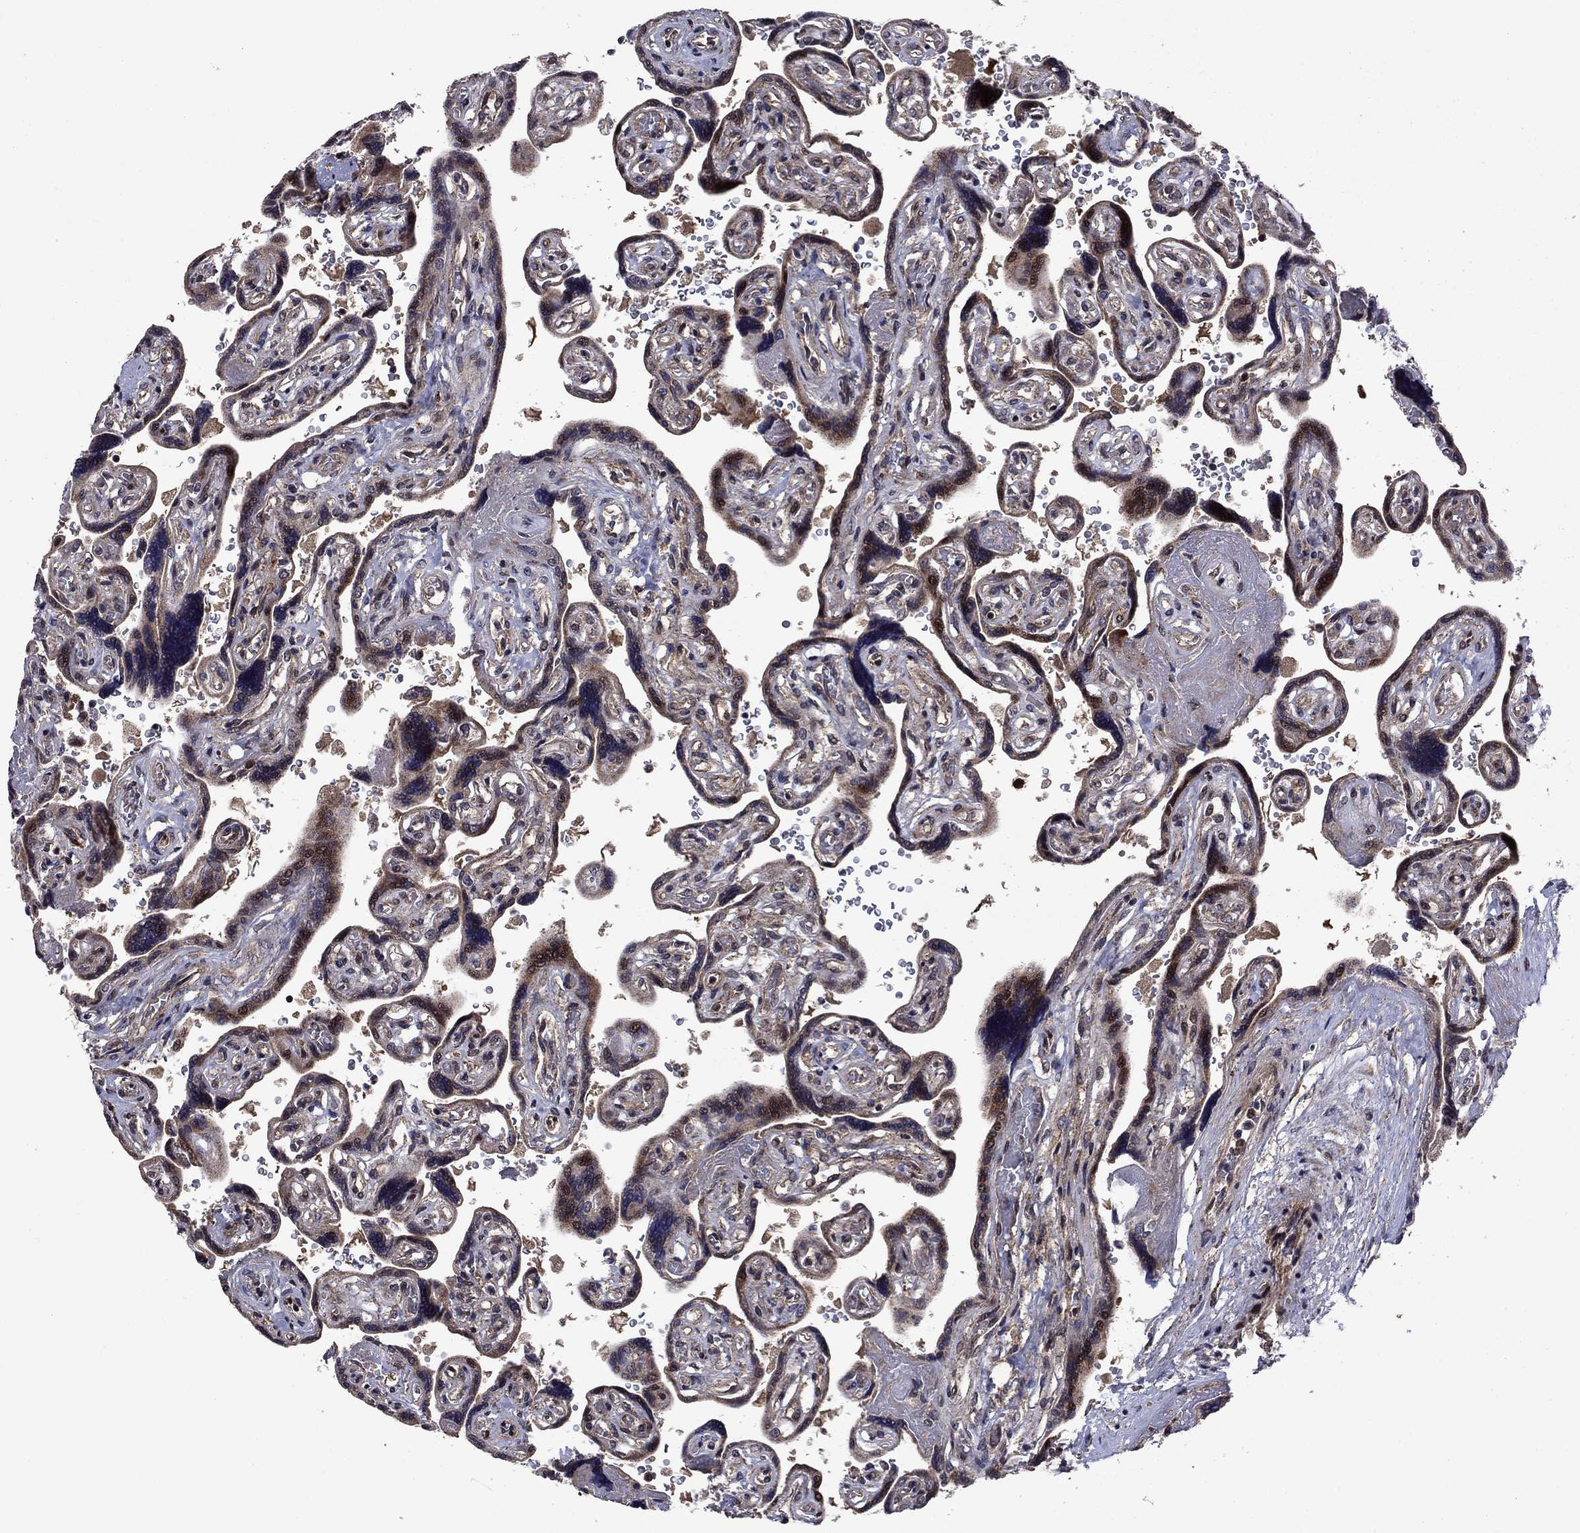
{"staining": {"intensity": "strong", "quantity": ">75%", "location": "nuclear"}, "tissue": "placenta", "cell_type": "Decidual cells", "image_type": "normal", "snomed": [{"axis": "morphology", "description": "Normal tissue, NOS"}, {"axis": "topography", "description": "Placenta"}], "caption": "A photomicrograph of human placenta stained for a protein displays strong nuclear brown staining in decidual cells.", "gene": "AGTPBP1", "patient": {"sex": "female", "age": 32}}